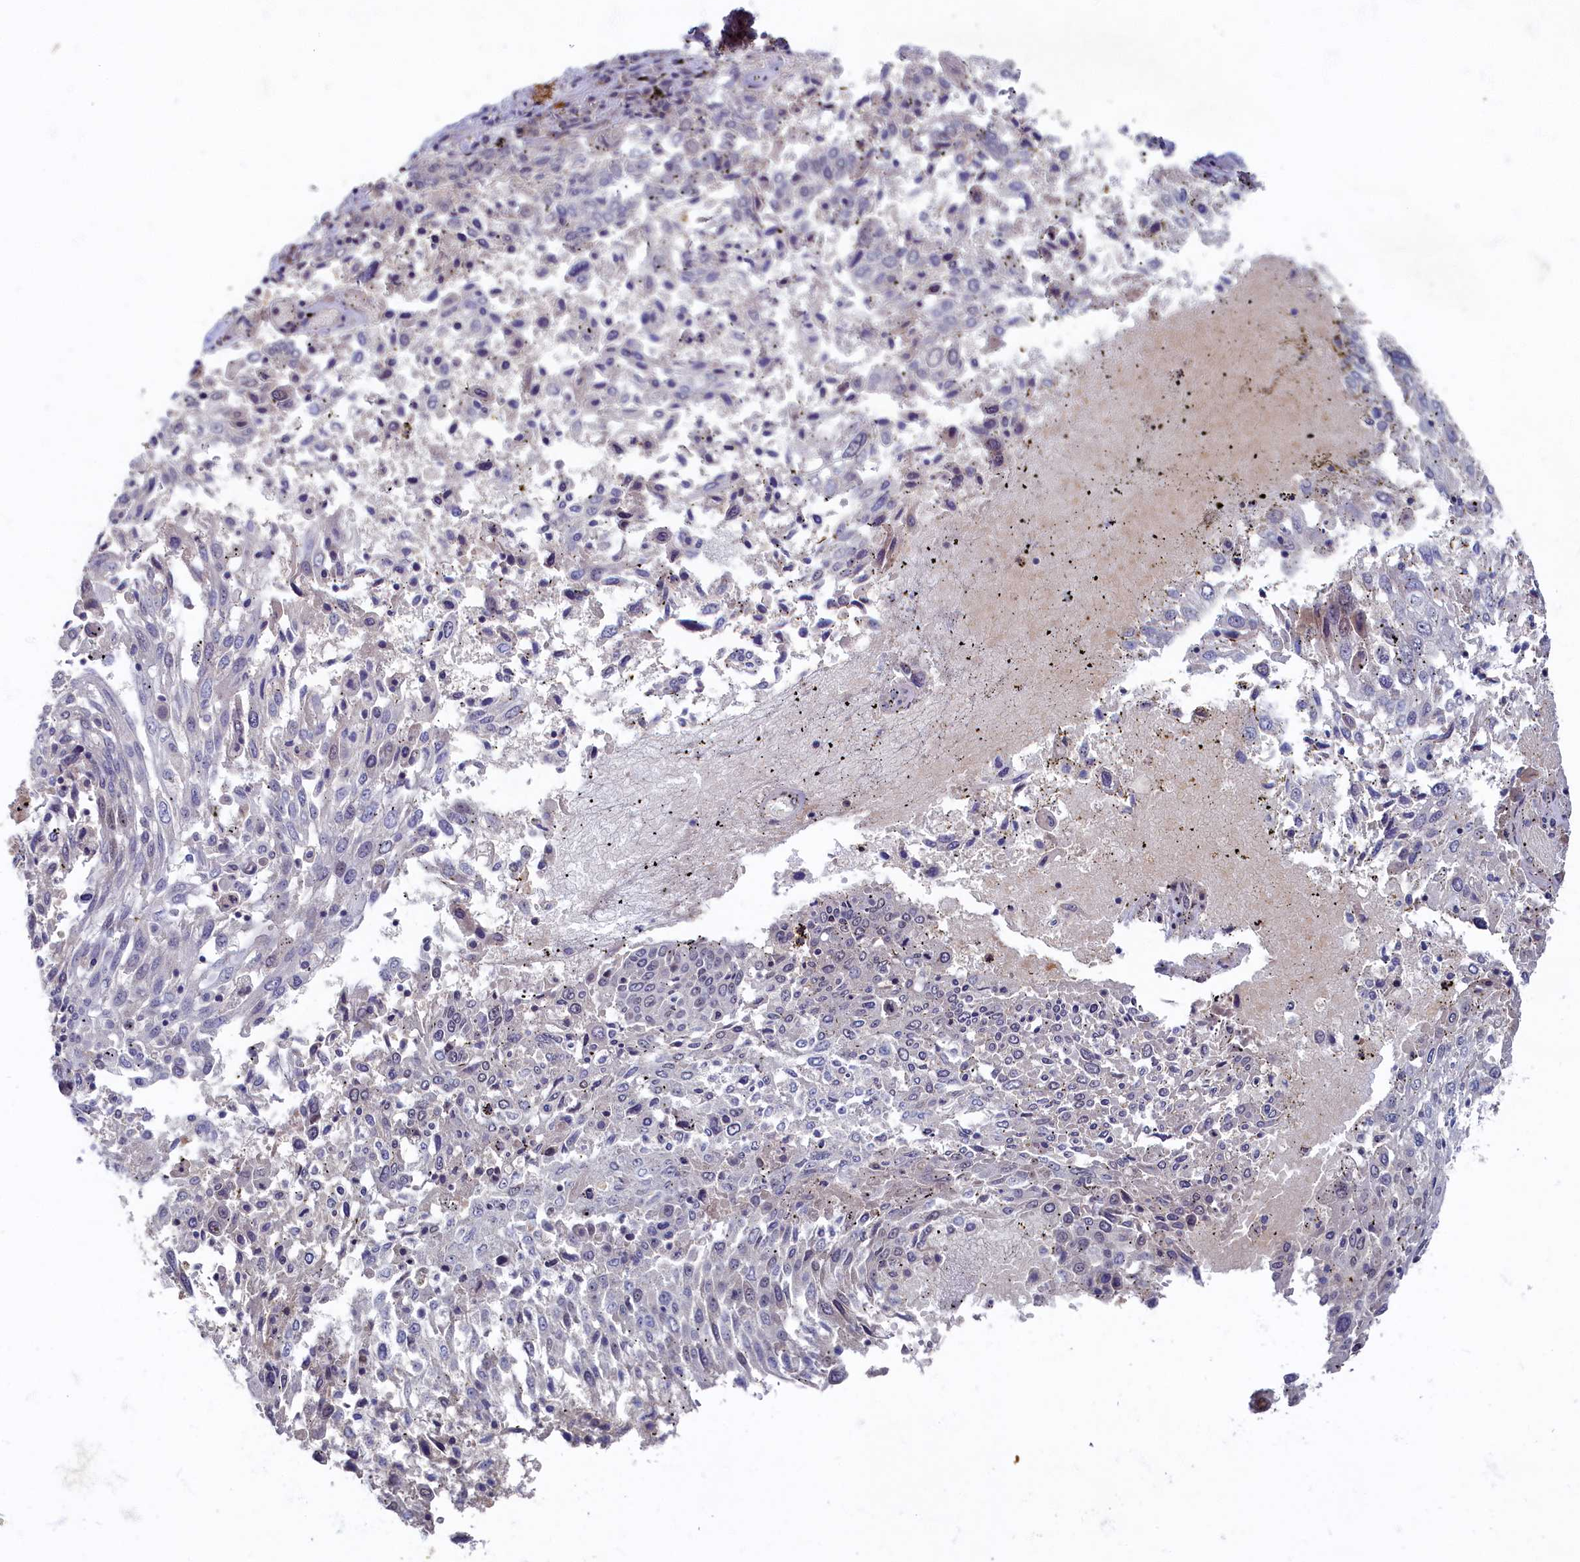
{"staining": {"intensity": "negative", "quantity": "none", "location": "none"}, "tissue": "lung cancer", "cell_type": "Tumor cells", "image_type": "cancer", "snomed": [{"axis": "morphology", "description": "Squamous cell carcinoma, NOS"}, {"axis": "topography", "description": "Lung"}], "caption": "Tumor cells are negative for brown protein staining in squamous cell carcinoma (lung).", "gene": "HUNK", "patient": {"sex": "male", "age": 65}}